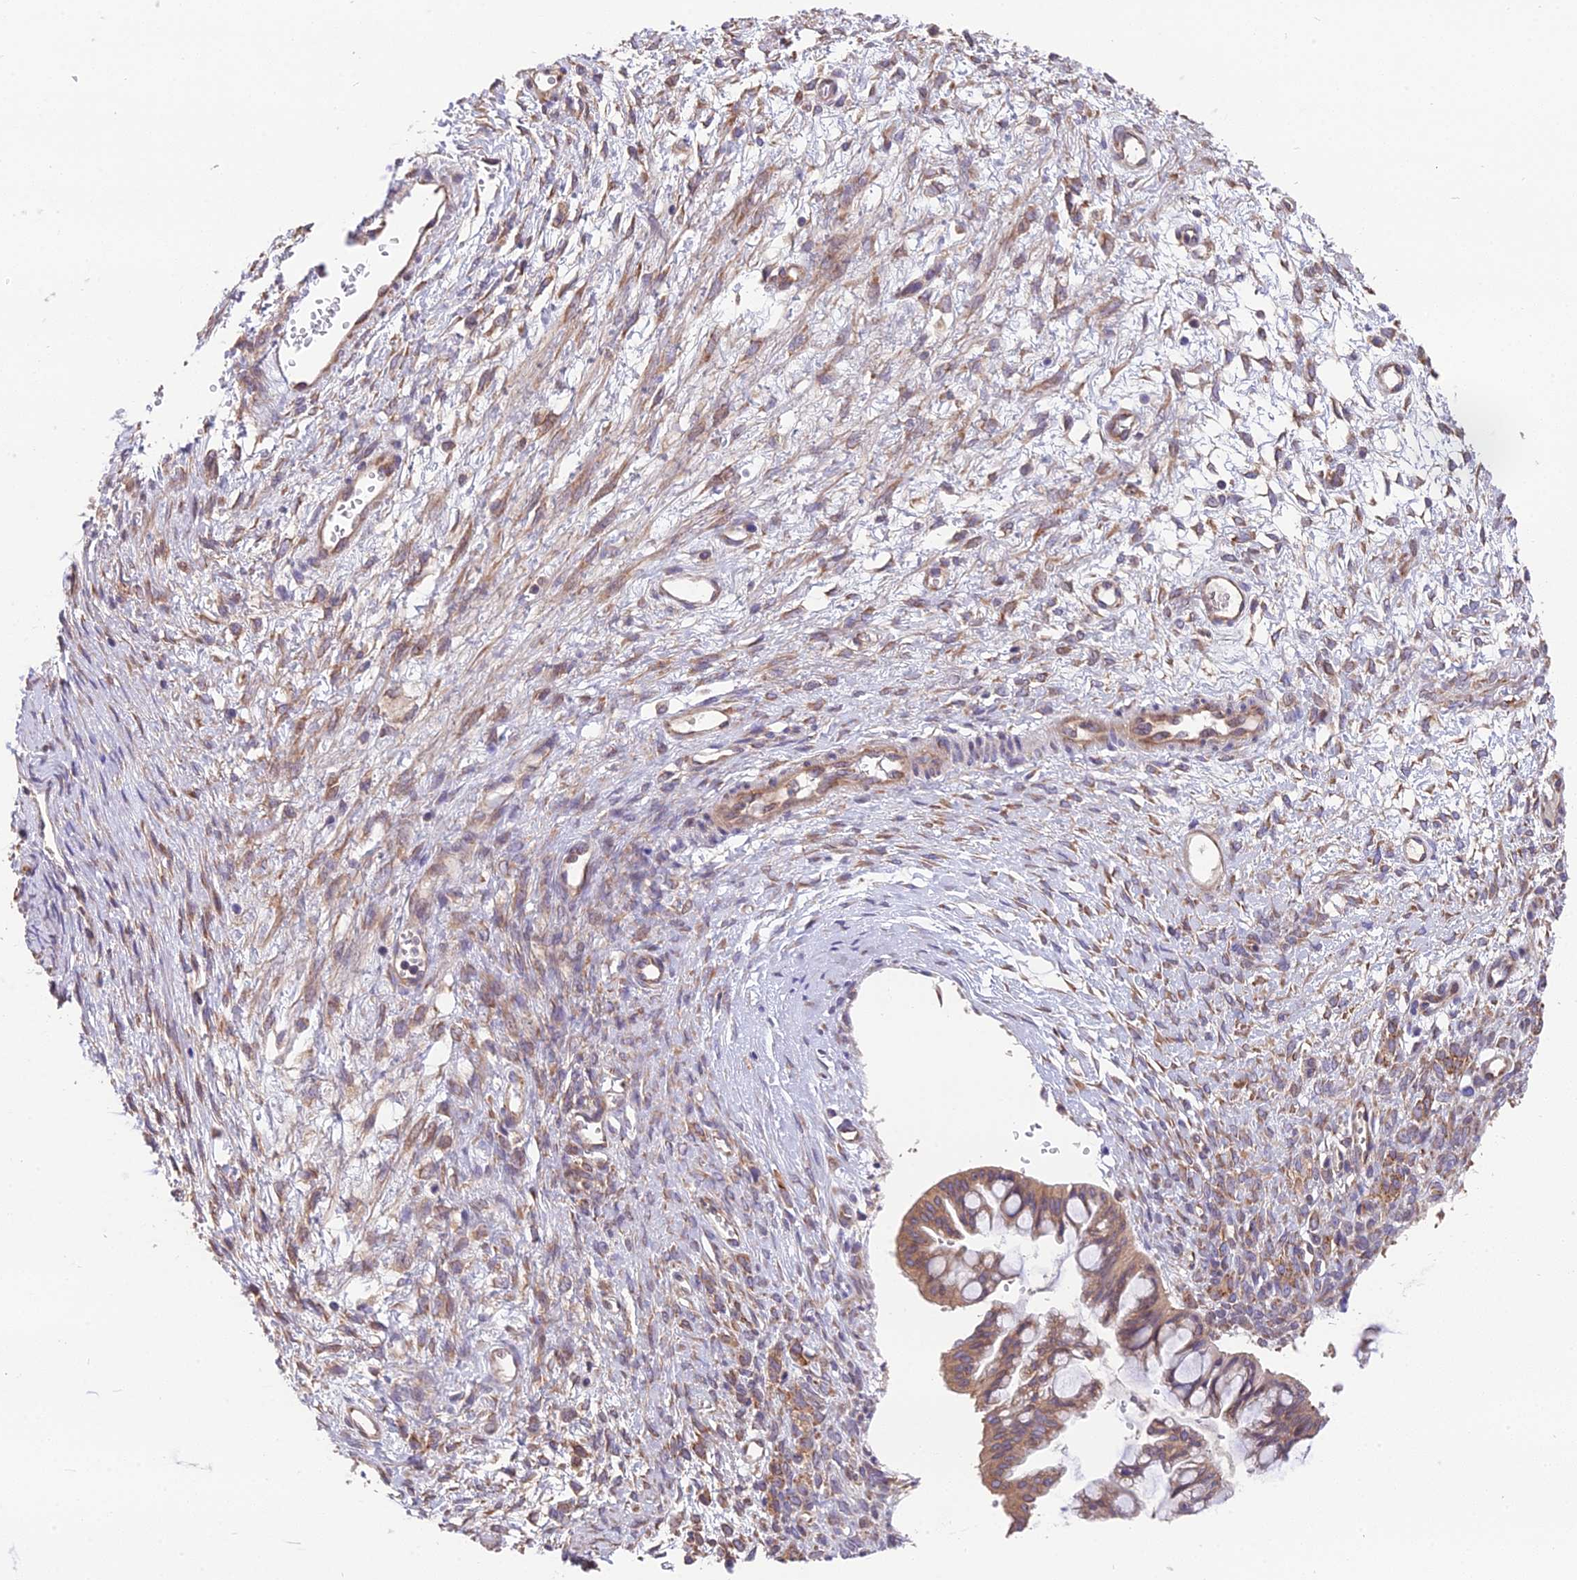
{"staining": {"intensity": "moderate", "quantity": ">75%", "location": "cytoplasmic/membranous"}, "tissue": "ovarian cancer", "cell_type": "Tumor cells", "image_type": "cancer", "snomed": [{"axis": "morphology", "description": "Cystadenocarcinoma, mucinous, NOS"}, {"axis": "topography", "description": "Ovary"}], "caption": "This photomicrograph exhibits immunohistochemistry (IHC) staining of ovarian cancer, with medium moderate cytoplasmic/membranous positivity in about >75% of tumor cells.", "gene": "BLOC1S4", "patient": {"sex": "female", "age": 73}}